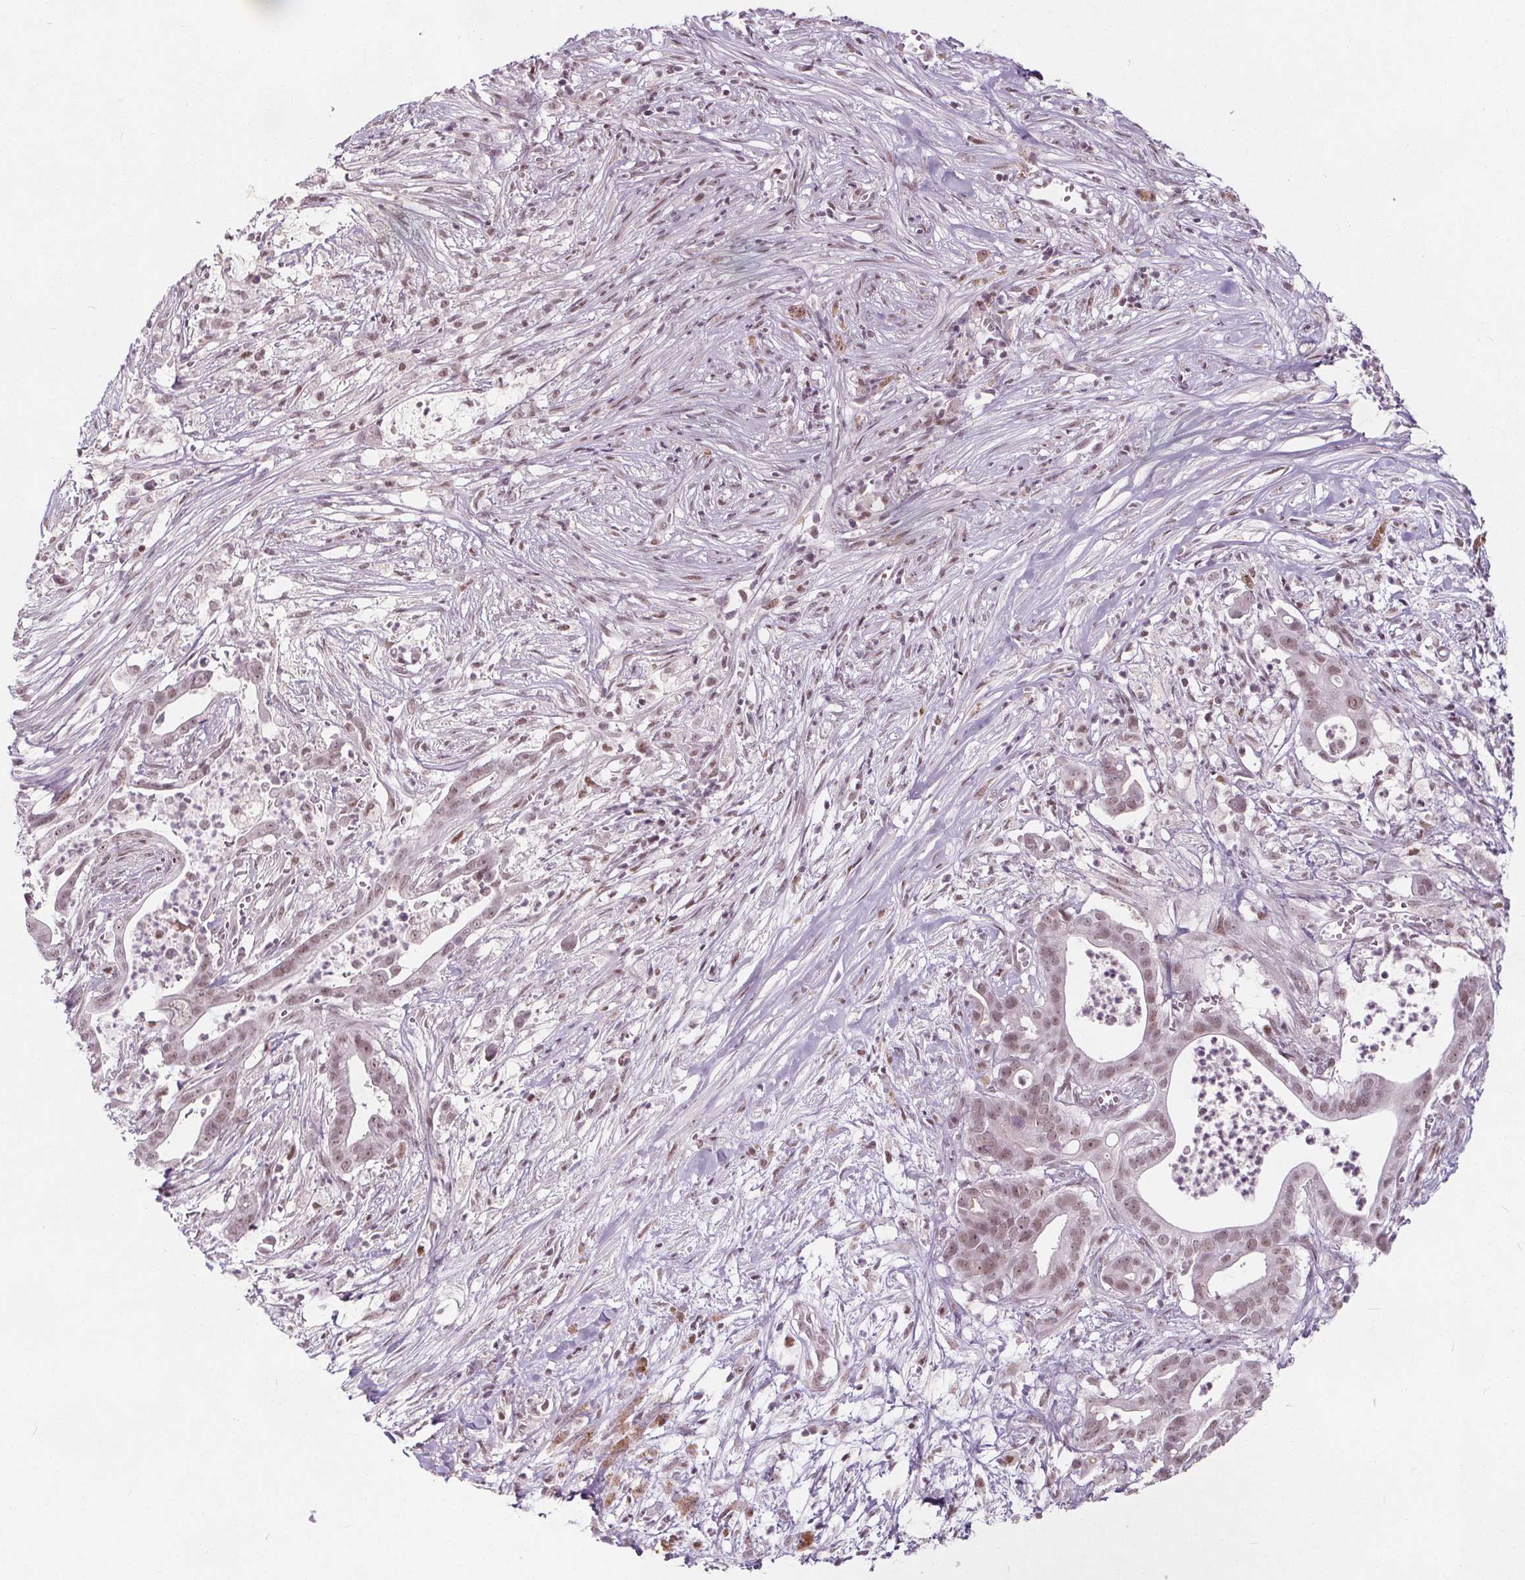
{"staining": {"intensity": "moderate", "quantity": ">75%", "location": "nuclear"}, "tissue": "pancreatic cancer", "cell_type": "Tumor cells", "image_type": "cancer", "snomed": [{"axis": "morphology", "description": "Adenocarcinoma, NOS"}, {"axis": "topography", "description": "Pancreas"}], "caption": "Immunohistochemistry of human pancreatic adenocarcinoma shows medium levels of moderate nuclear positivity in about >75% of tumor cells.", "gene": "TAF6L", "patient": {"sex": "male", "age": 61}}